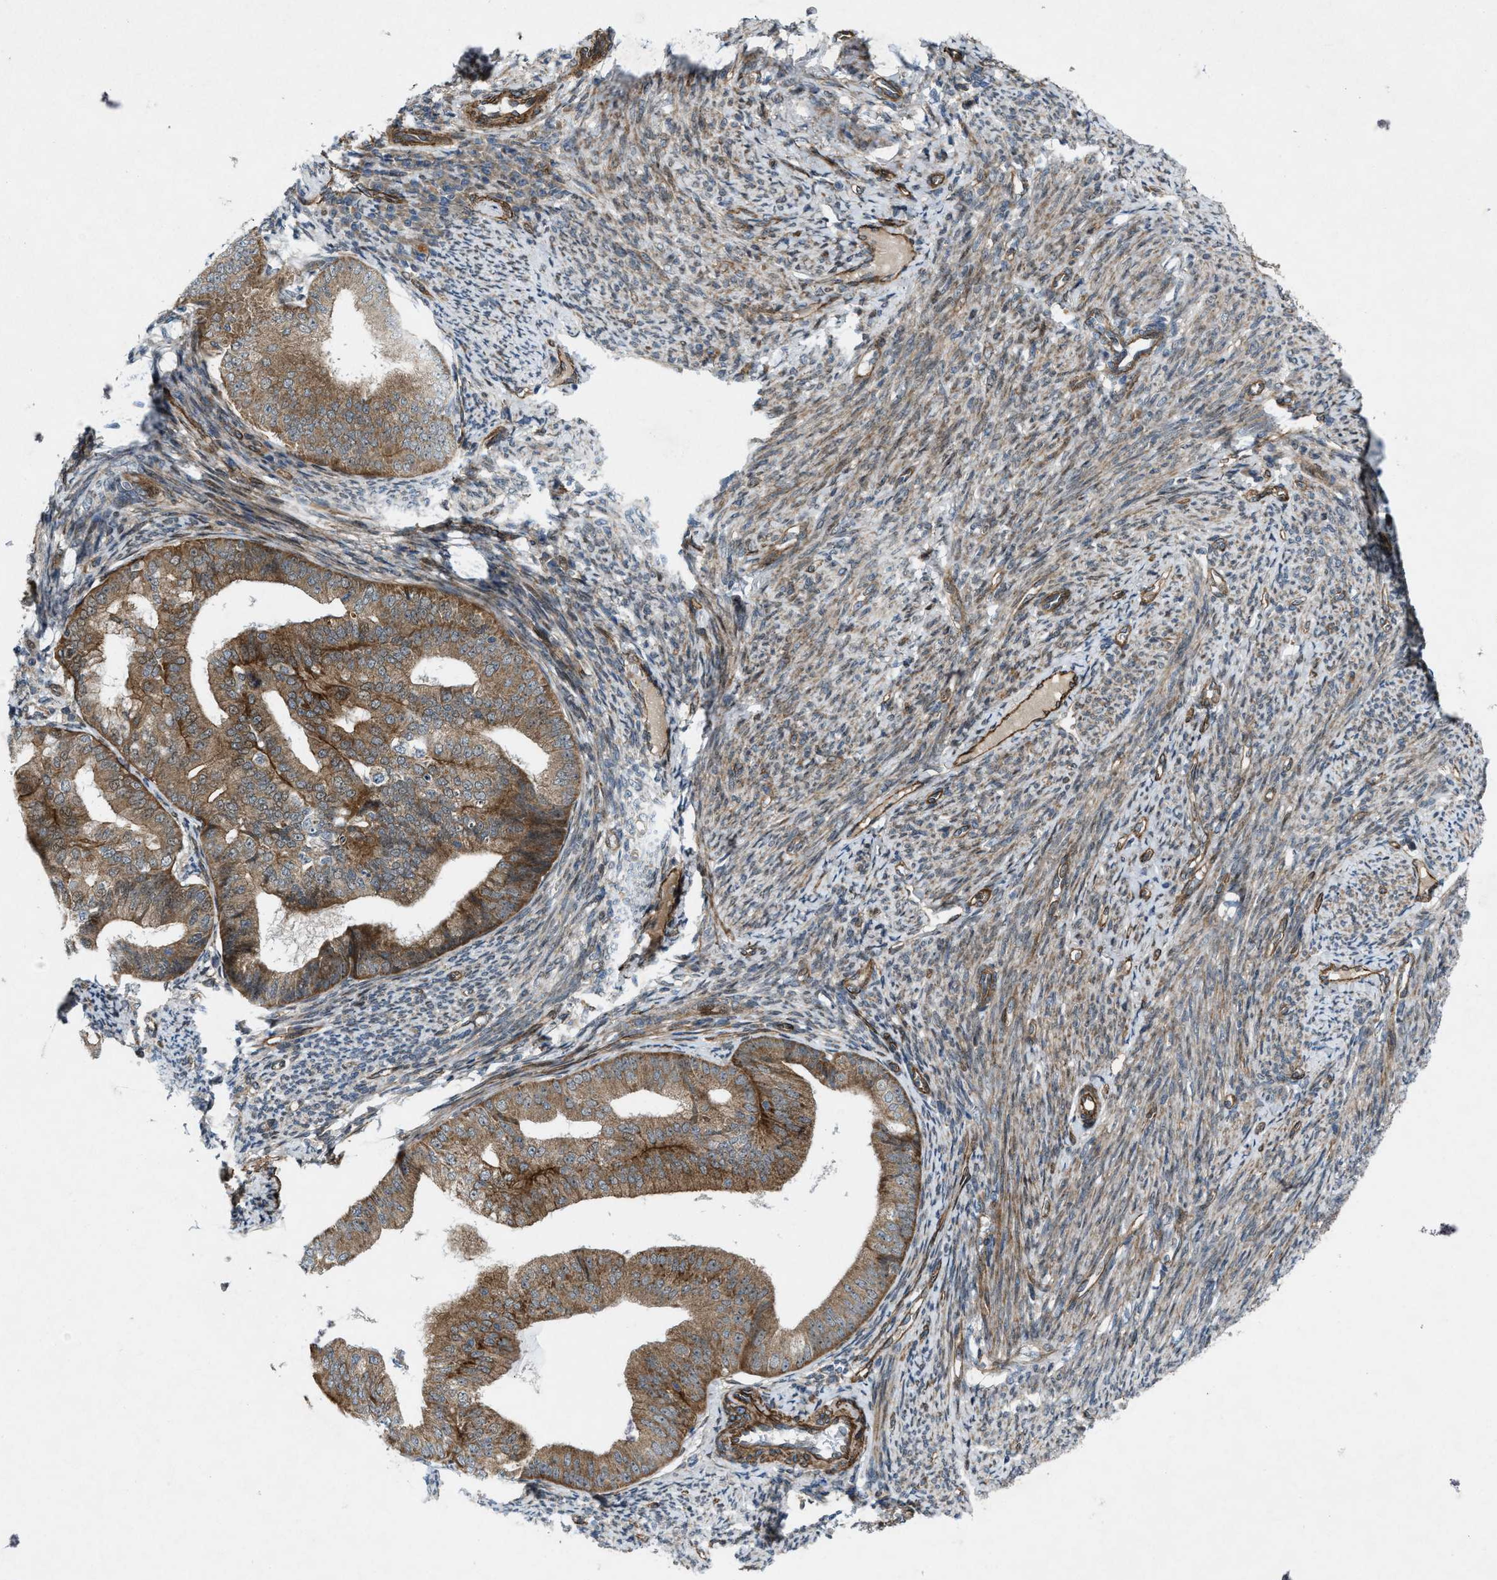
{"staining": {"intensity": "moderate", "quantity": ">75%", "location": "cytoplasmic/membranous"}, "tissue": "endometrial cancer", "cell_type": "Tumor cells", "image_type": "cancer", "snomed": [{"axis": "morphology", "description": "Adenocarcinoma, NOS"}, {"axis": "topography", "description": "Endometrium"}], "caption": "Approximately >75% of tumor cells in human adenocarcinoma (endometrial) reveal moderate cytoplasmic/membranous protein staining as visualized by brown immunohistochemical staining.", "gene": "URGCP", "patient": {"sex": "female", "age": 63}}